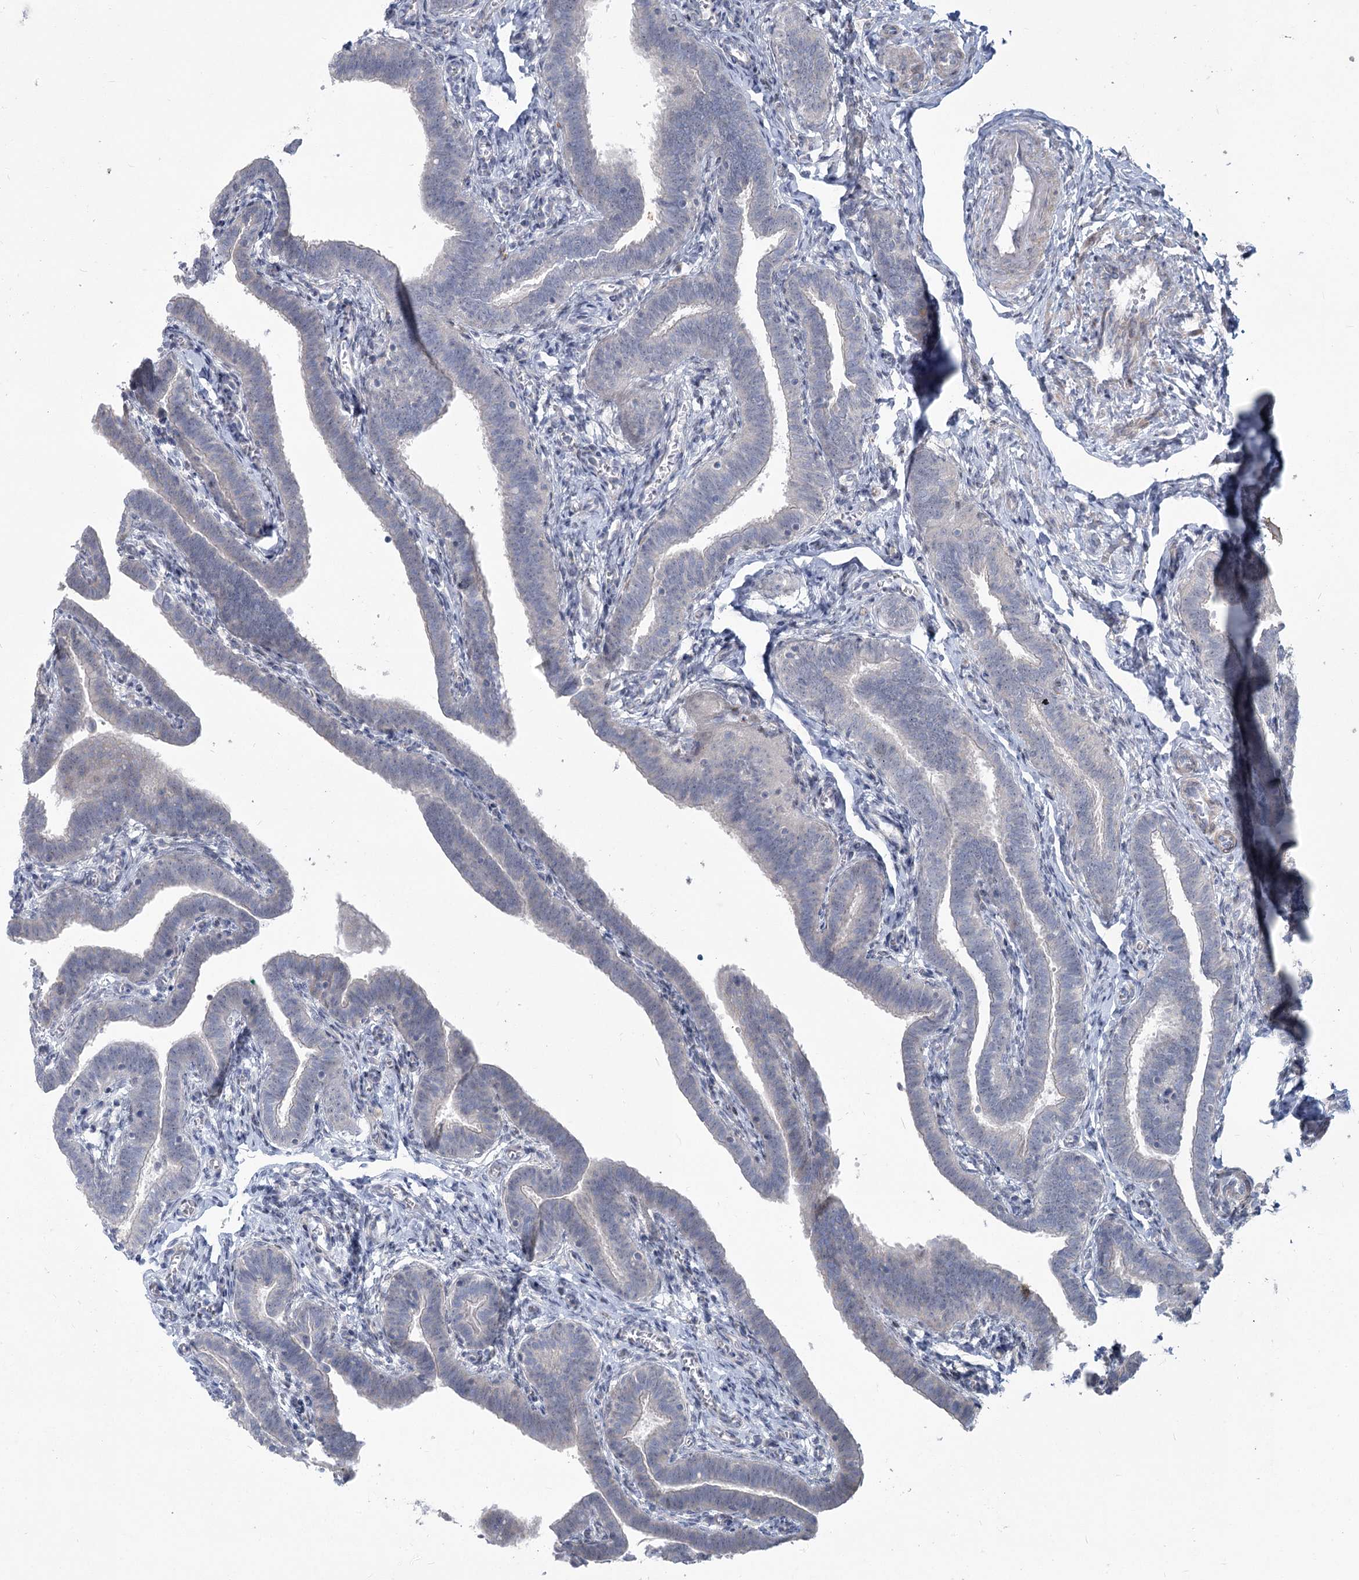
{"staining": {"intensity": "negative", "quantity": "none", "location": "none"}, "tissue": "fallopian tube", "cell_type": "Glandular cells", "image_type": "normal", "snomed": [{"axis": "morphology", "description": "Normal tissue, NOS"}, {"axis": "topography", "description": "Fallopian tube"}], "caption": "Immunohistochemistry micrograph of normal fallopian tube stained for a protein (brown), which exhibits no staining in glandular cells. (DAB immunohistochemistry (IHC), high magnification).", "gene": "ABITRAM", "patient": {"sex": "female", "age": 36}}